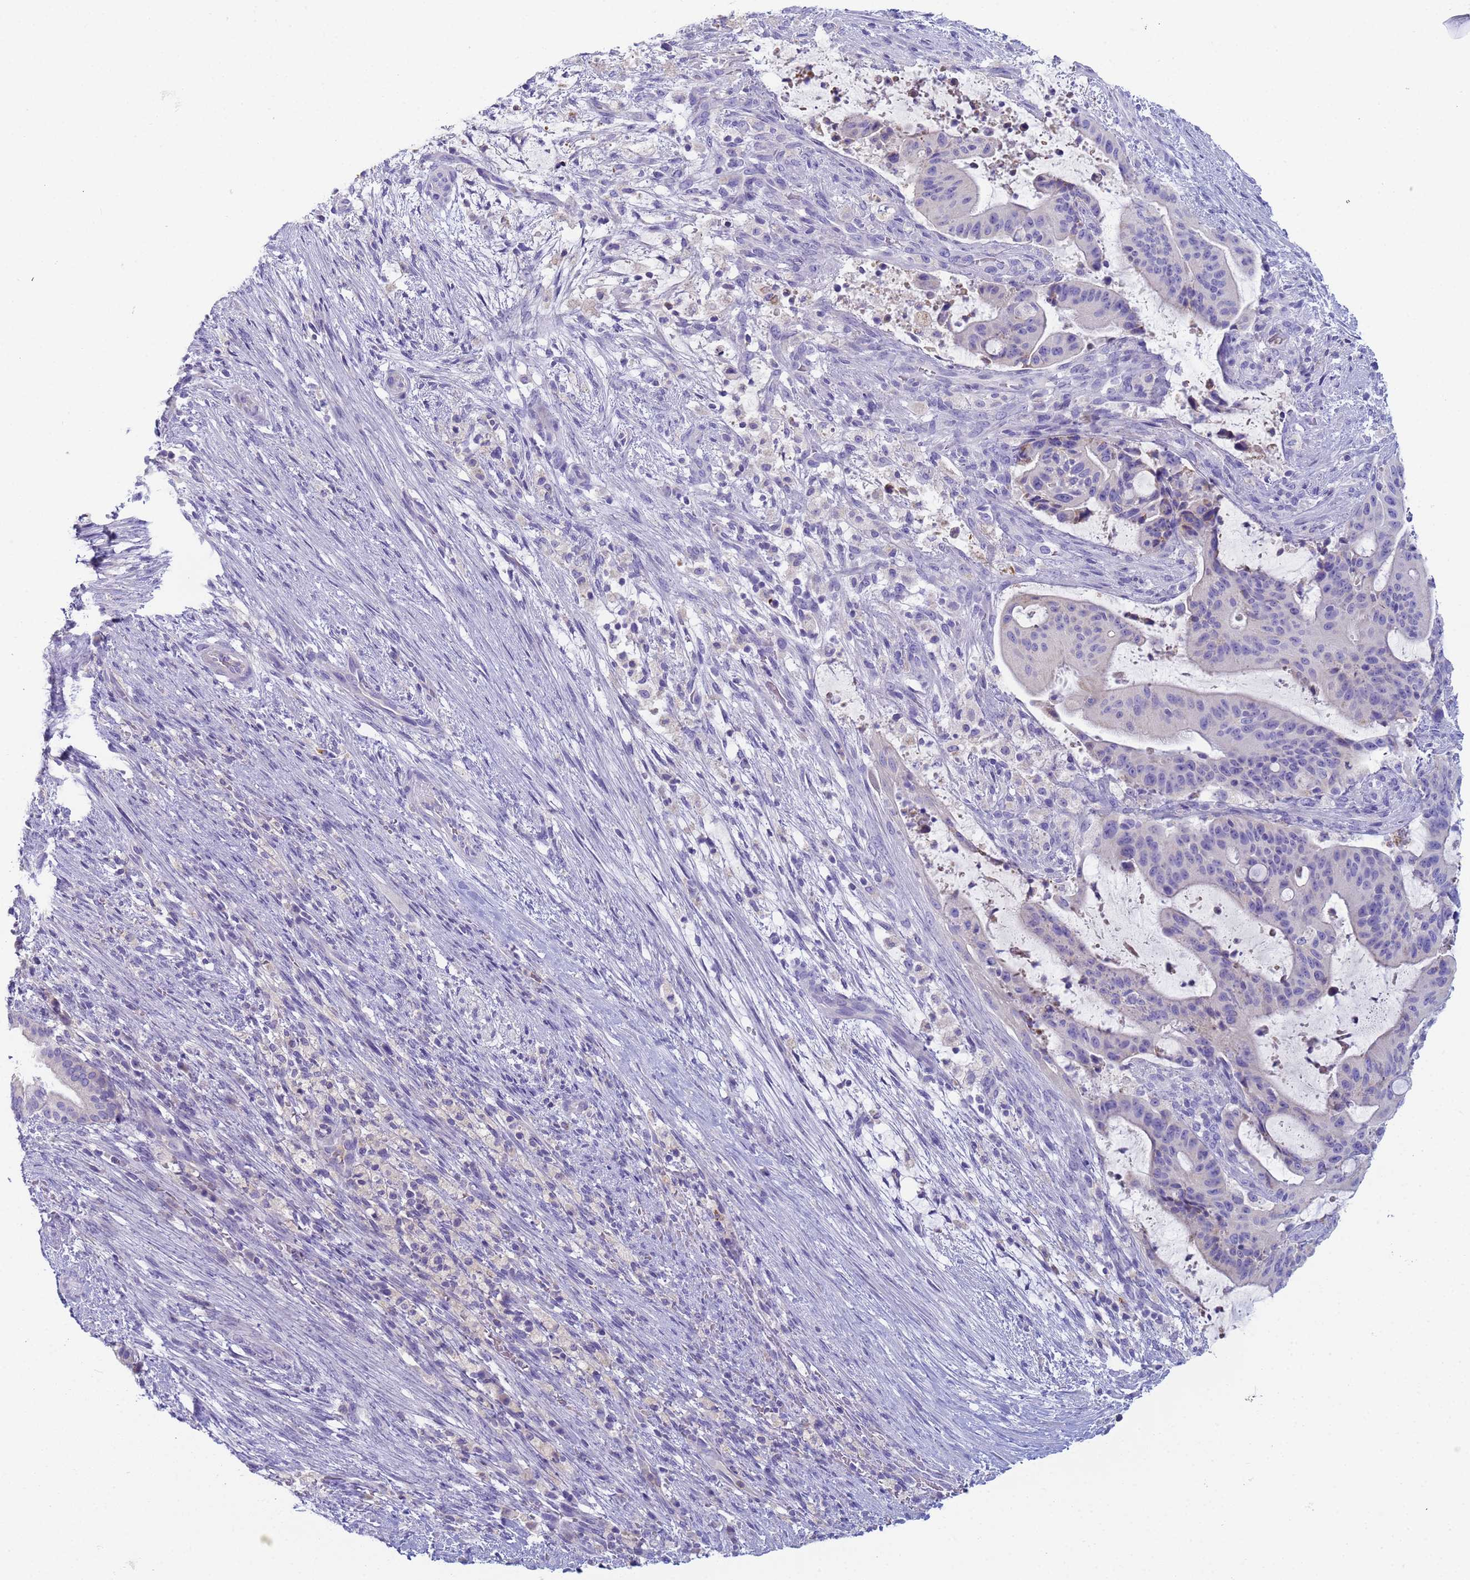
{"staining": {"intensity": "negative", "quantity": "none", "location": "none"}, "tissue": "liver cancer", "cell_type": "Tumor cells", "image_type": "cancer", "snomed": [{"axis": "morphology", "description": "Normal tissue, NOS"}, {"axis": "morphology", "description": "Cholangiocarcinoma"}, {"axis": "topography", "description": "Liver"}, {"axis": "topography", "description": "Peripheral nerve tissue"}], "caption": "This histopathology image is of cholangiocarcinoma (liver) stained with immunohistochemistry to label a protein in brown with the nuclei are counter-stained blue. There is no positivity in tumor cells. The staining is performed using DAB (3,3'-diaminobenzidine) brown chromogen with nuclei counter-stained in using hematoxylin.", "gene": "CR1", "patient": {"sex": "female", "age": 73}}